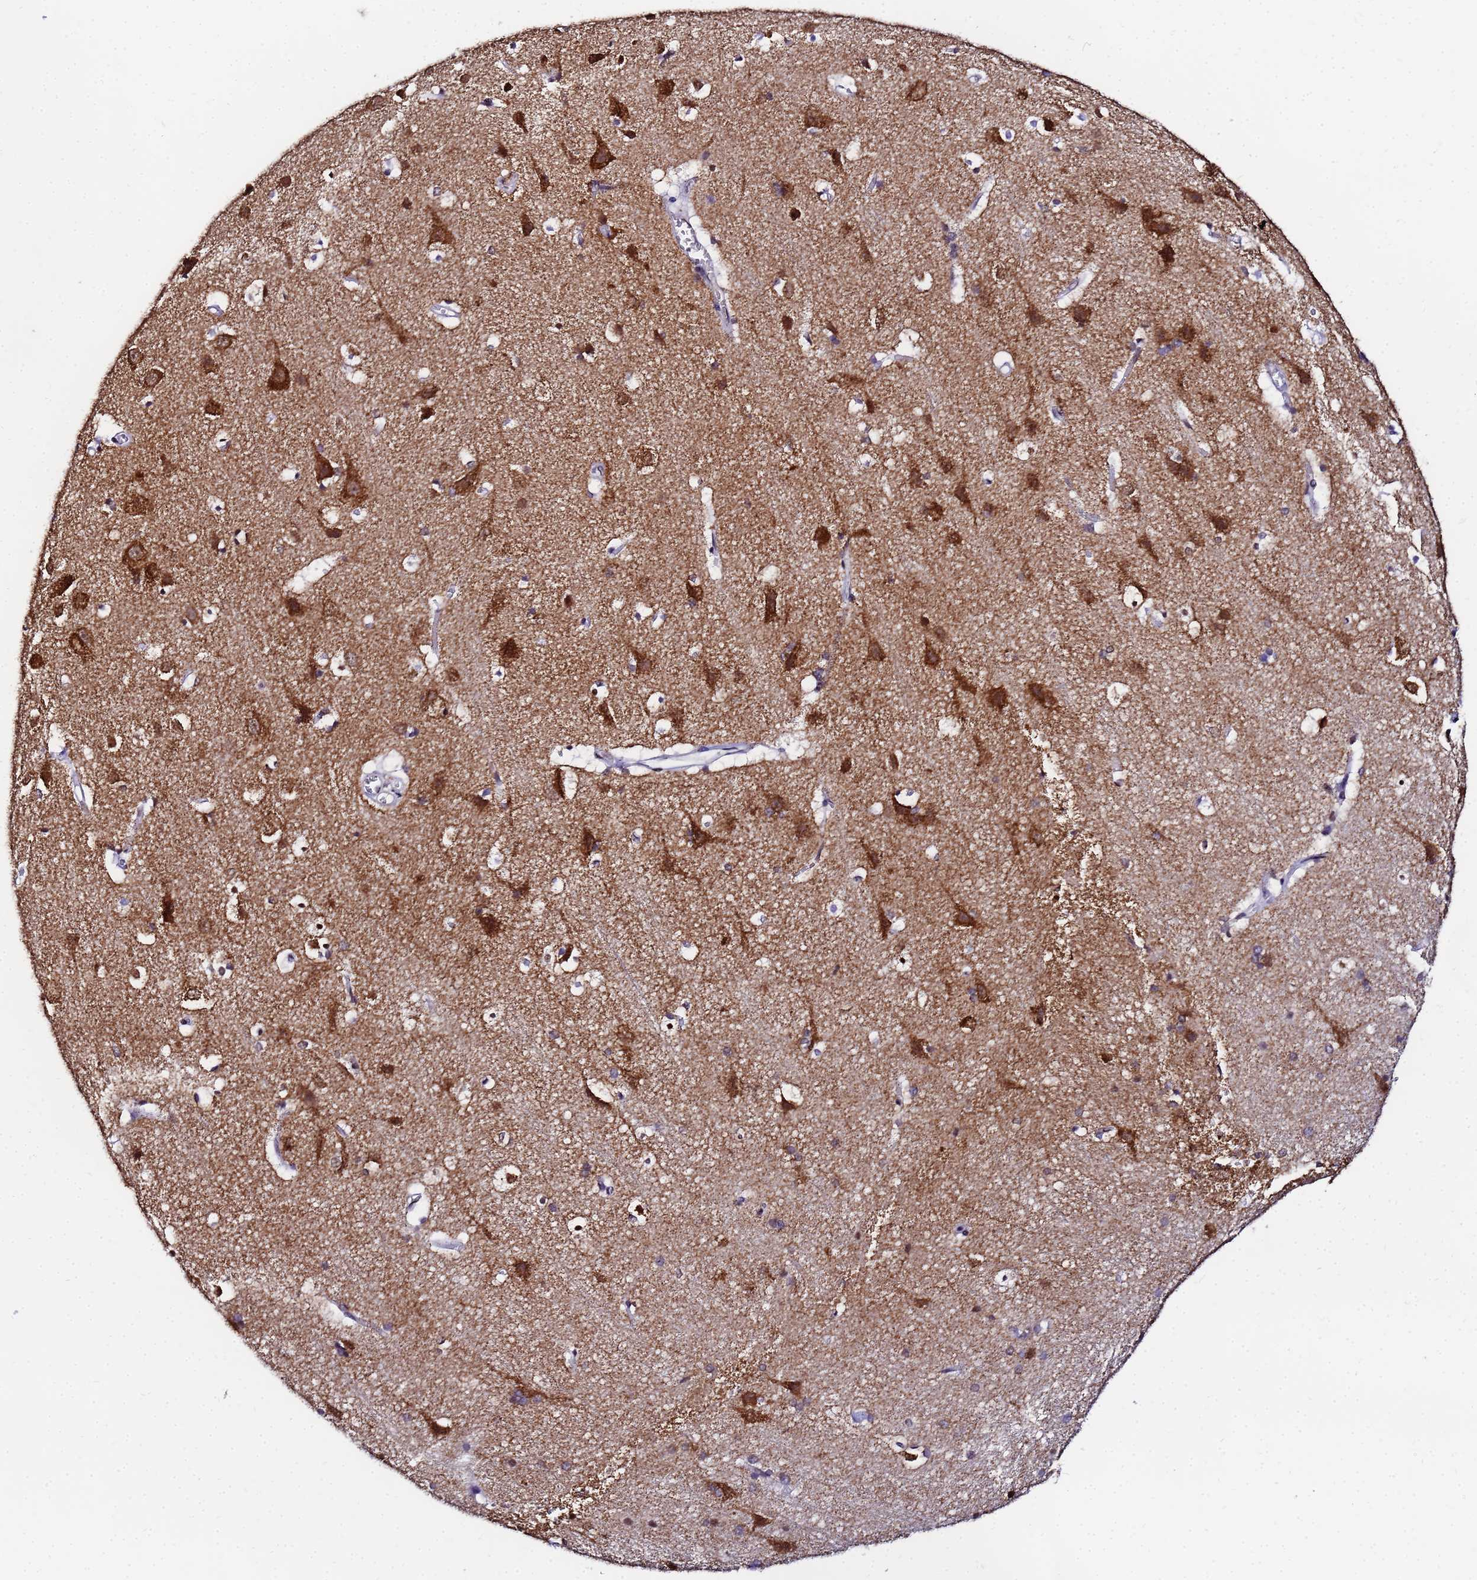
{"staining": {"intensity": "negative", "quantity": "none", "location": "none"}, "tissue": "cerebral cortex", "cell_type": "Endothelial cells", "image_type": "normal", "snomed": [{"axis": "morphology", "description": "Normal tissue, NOS"}, {"axis": "topography", "description": "Cerebral cortex"}], "caption": "Immunohistochemical staining of benign cerebral cortex exhibits no significant positivity in endothelial cells. Nuclei are stained in blue.", "gene": "CKMT1A", "patient": {"sex": "male", "age": 54}}